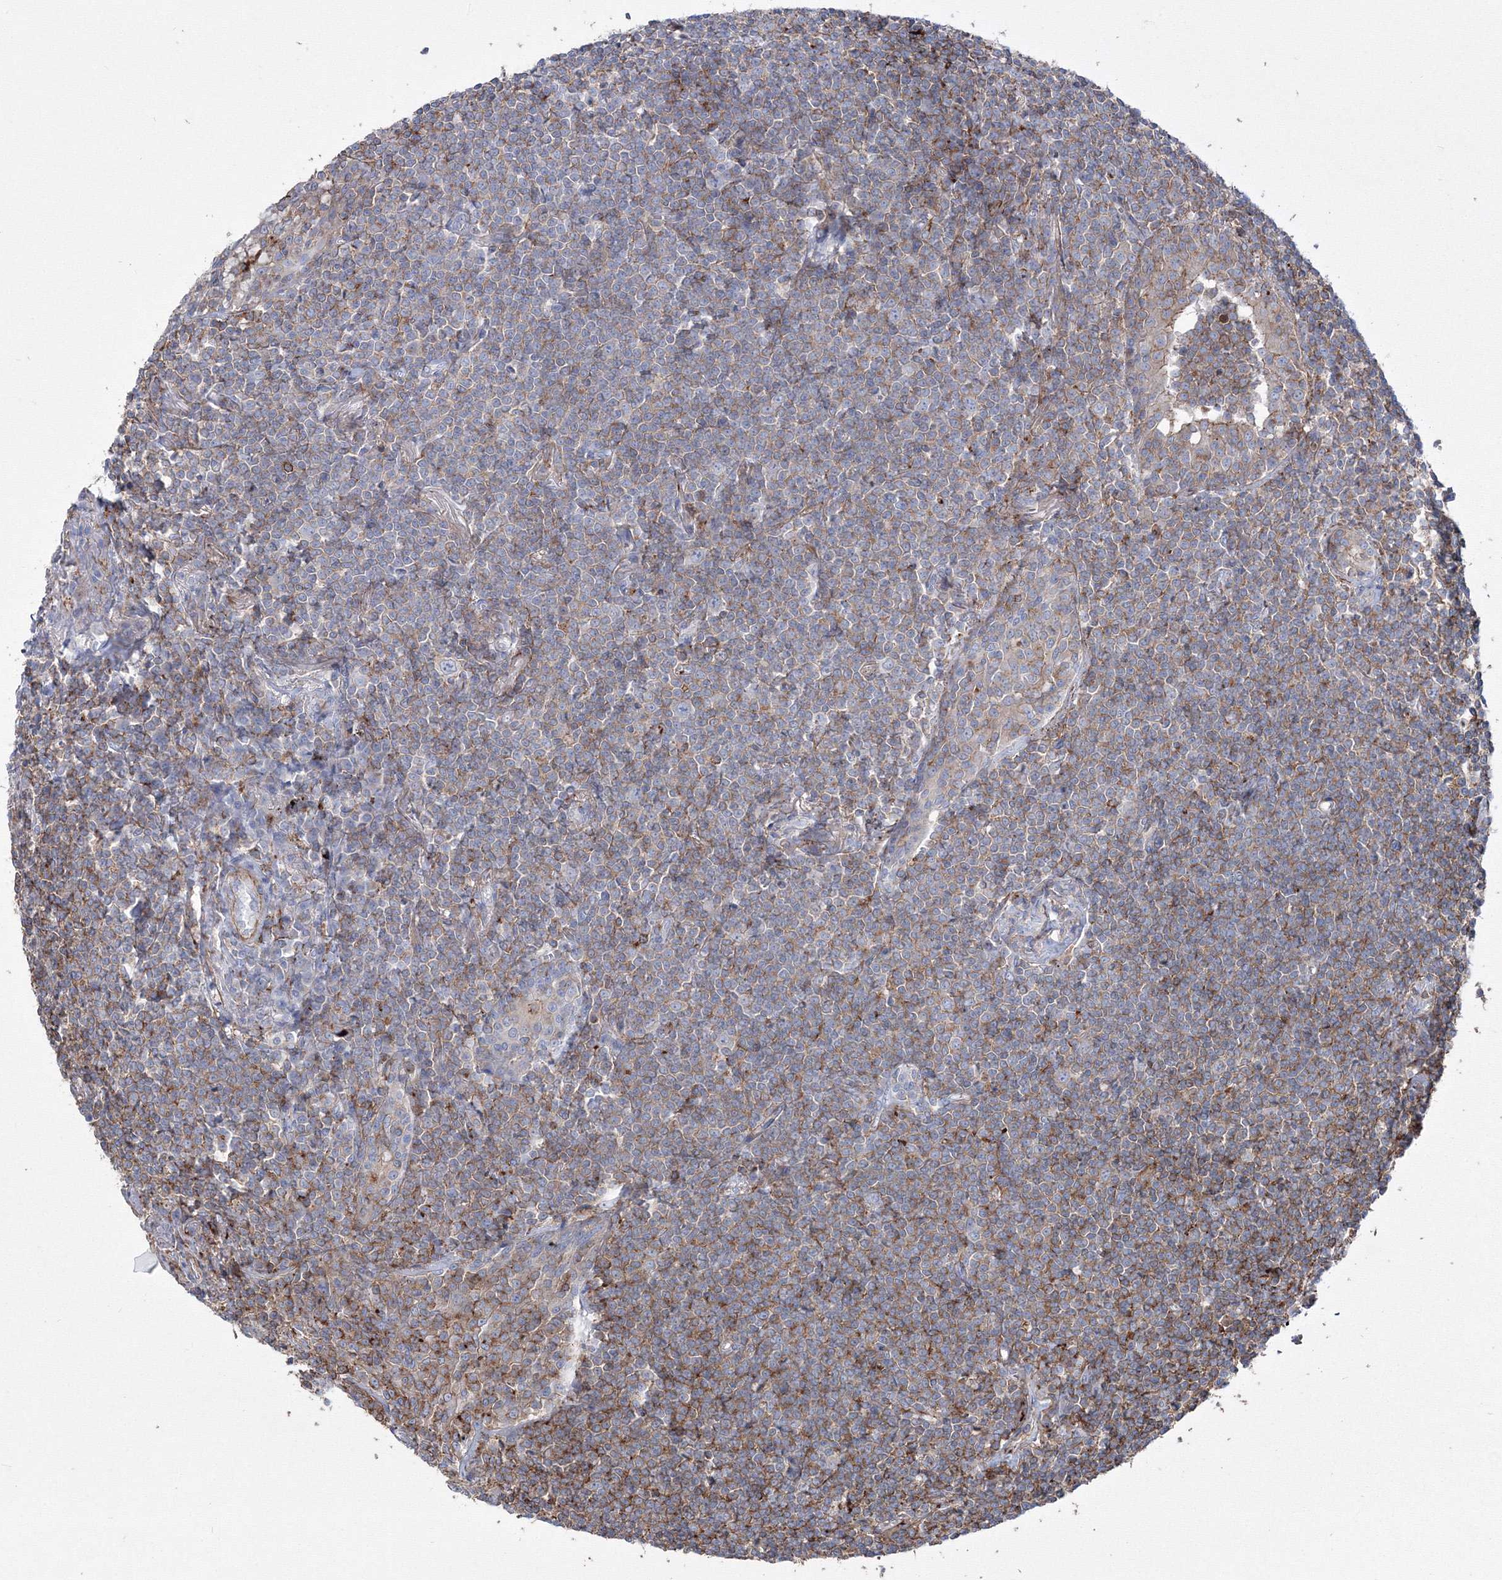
{"staining": {"intensity": "moderate", "quantity": "<25%", "location": "cytoplasmic/membranous"}, "tissue": "lymphoma", "cell_type": "Tumor cells", "image_type": "cancer", "snomed": [{"axis": "morphology", "description": "Malignant lymphoma, non-Hodgkin's type, Low grade"}, {"axis": "topography", "description": "Lung"}], "caption": "Protein analysis of lymphoma tissue reveals moderate cytoplasmic/membranous expression in approximately <25% of tumor cells.", "gene": "GPR82", "patient": {"sex": "female", "age": 71}}